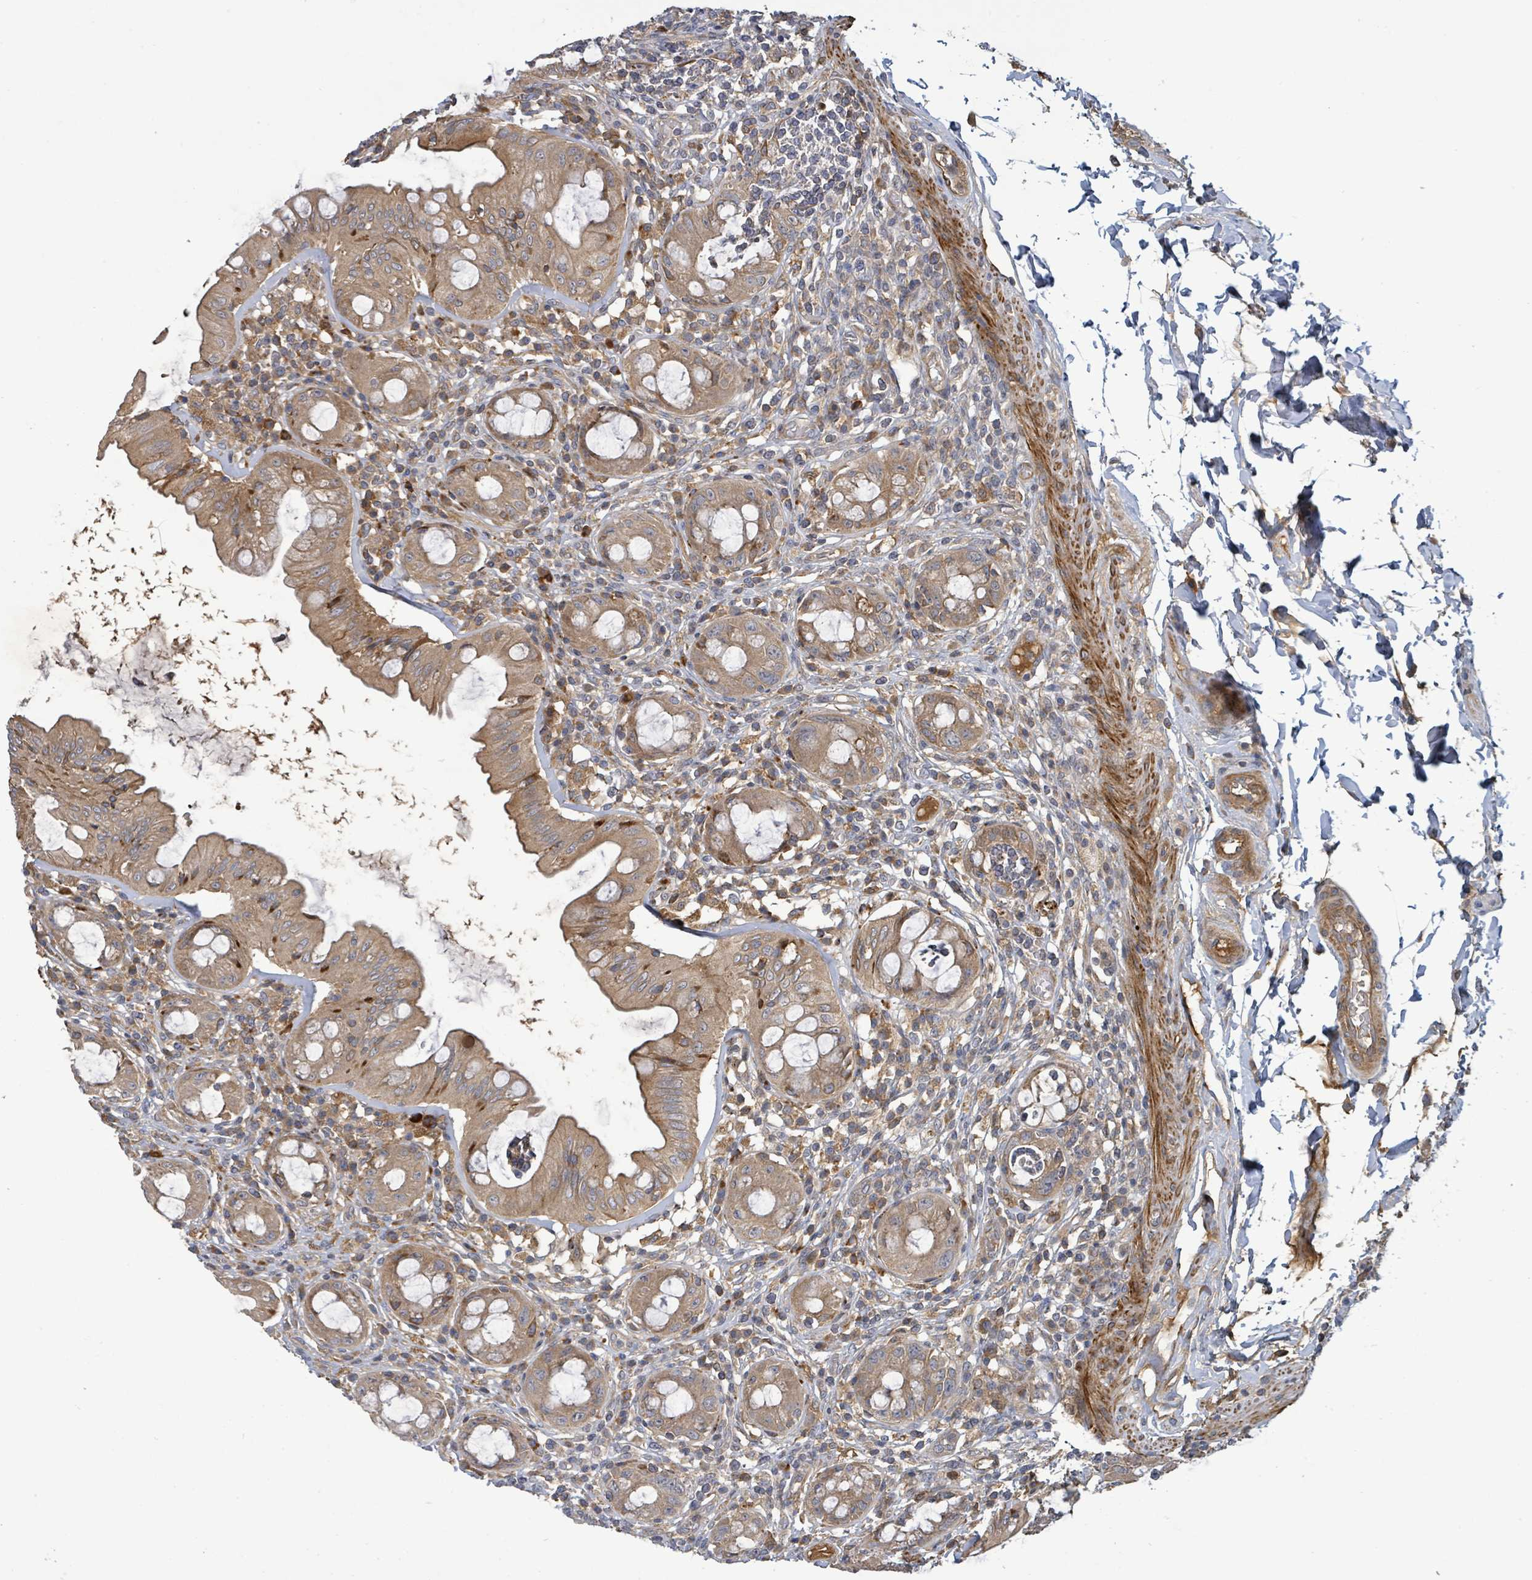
{"staining": {"intensity": "moderate", "quantity": ">75%", "location": "cytoplasmic/membranous"}, "tissue": "rectum", "cell_type": "Glandular cells", "image_type": "normal", "snomed": [{"axis": "morphology", "description": "Normal tissue, NOS"}, {"axis": "topography", "description": "Rectum"}], "caption": "Glandular cells exhibit moderate cytoplasmic/membranous expression in about >75% of cells in unremarkable rectum.", "gene": "STARD4", "patient": {"sex": "female", "age": 57}}